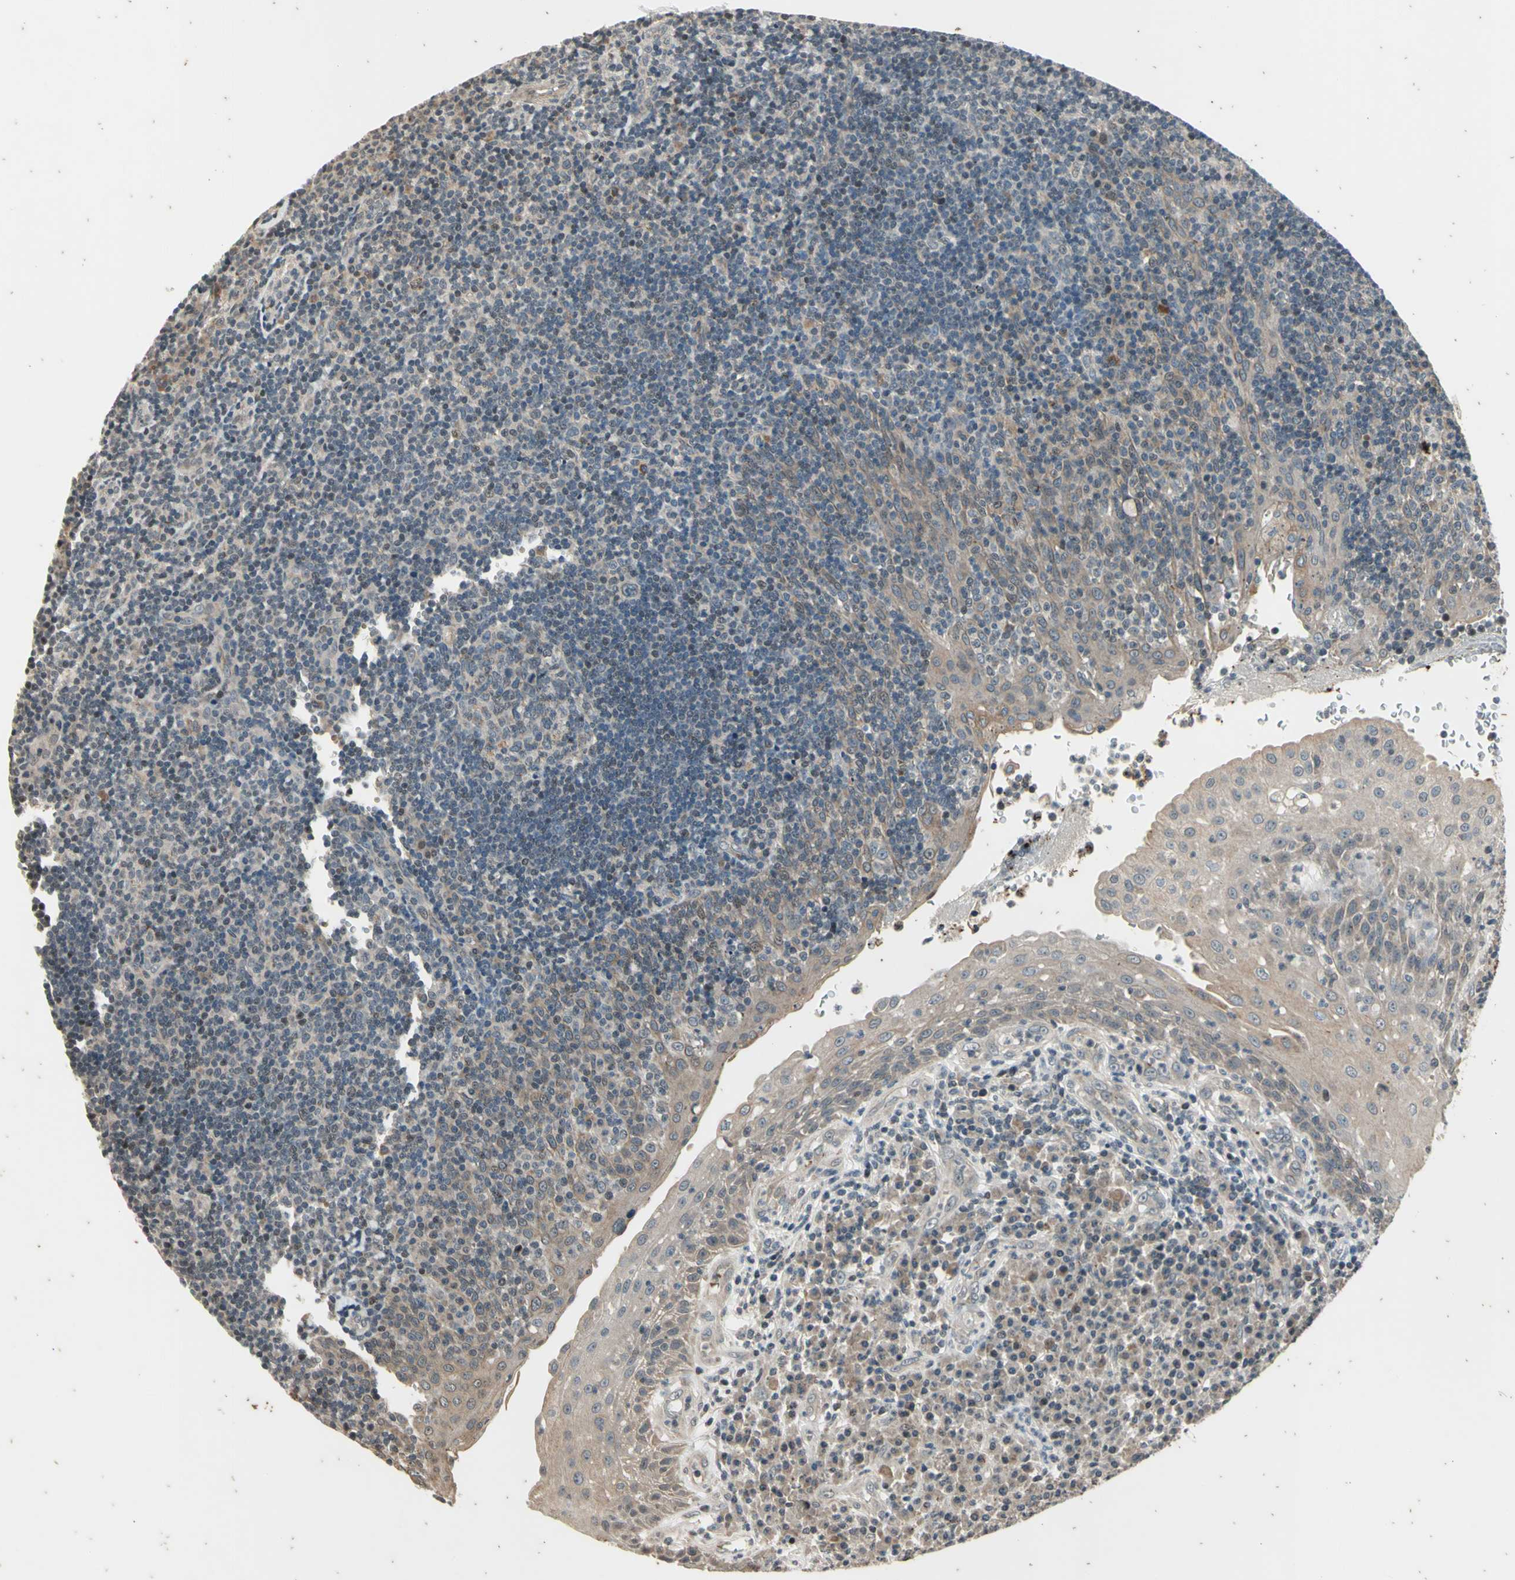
{"staining": {"intensity": "weak", "quantity": "<25%", "location": "cytoplasmic/membranous"}, "tissue": "tonsil", "cell_type": "Germinal center cells", "image_type": "normal", "snomed": [{"axis": "morphology", "description": "Normal tissue, NOS"}, {"axis": "topography", "description": "Tonsil"}], "caption": "Image shows no protein staining in germinal center cells of unremarkable tonsil.", "gene": "EFNB2", "patient": {"sex": "female", "age": 40}}